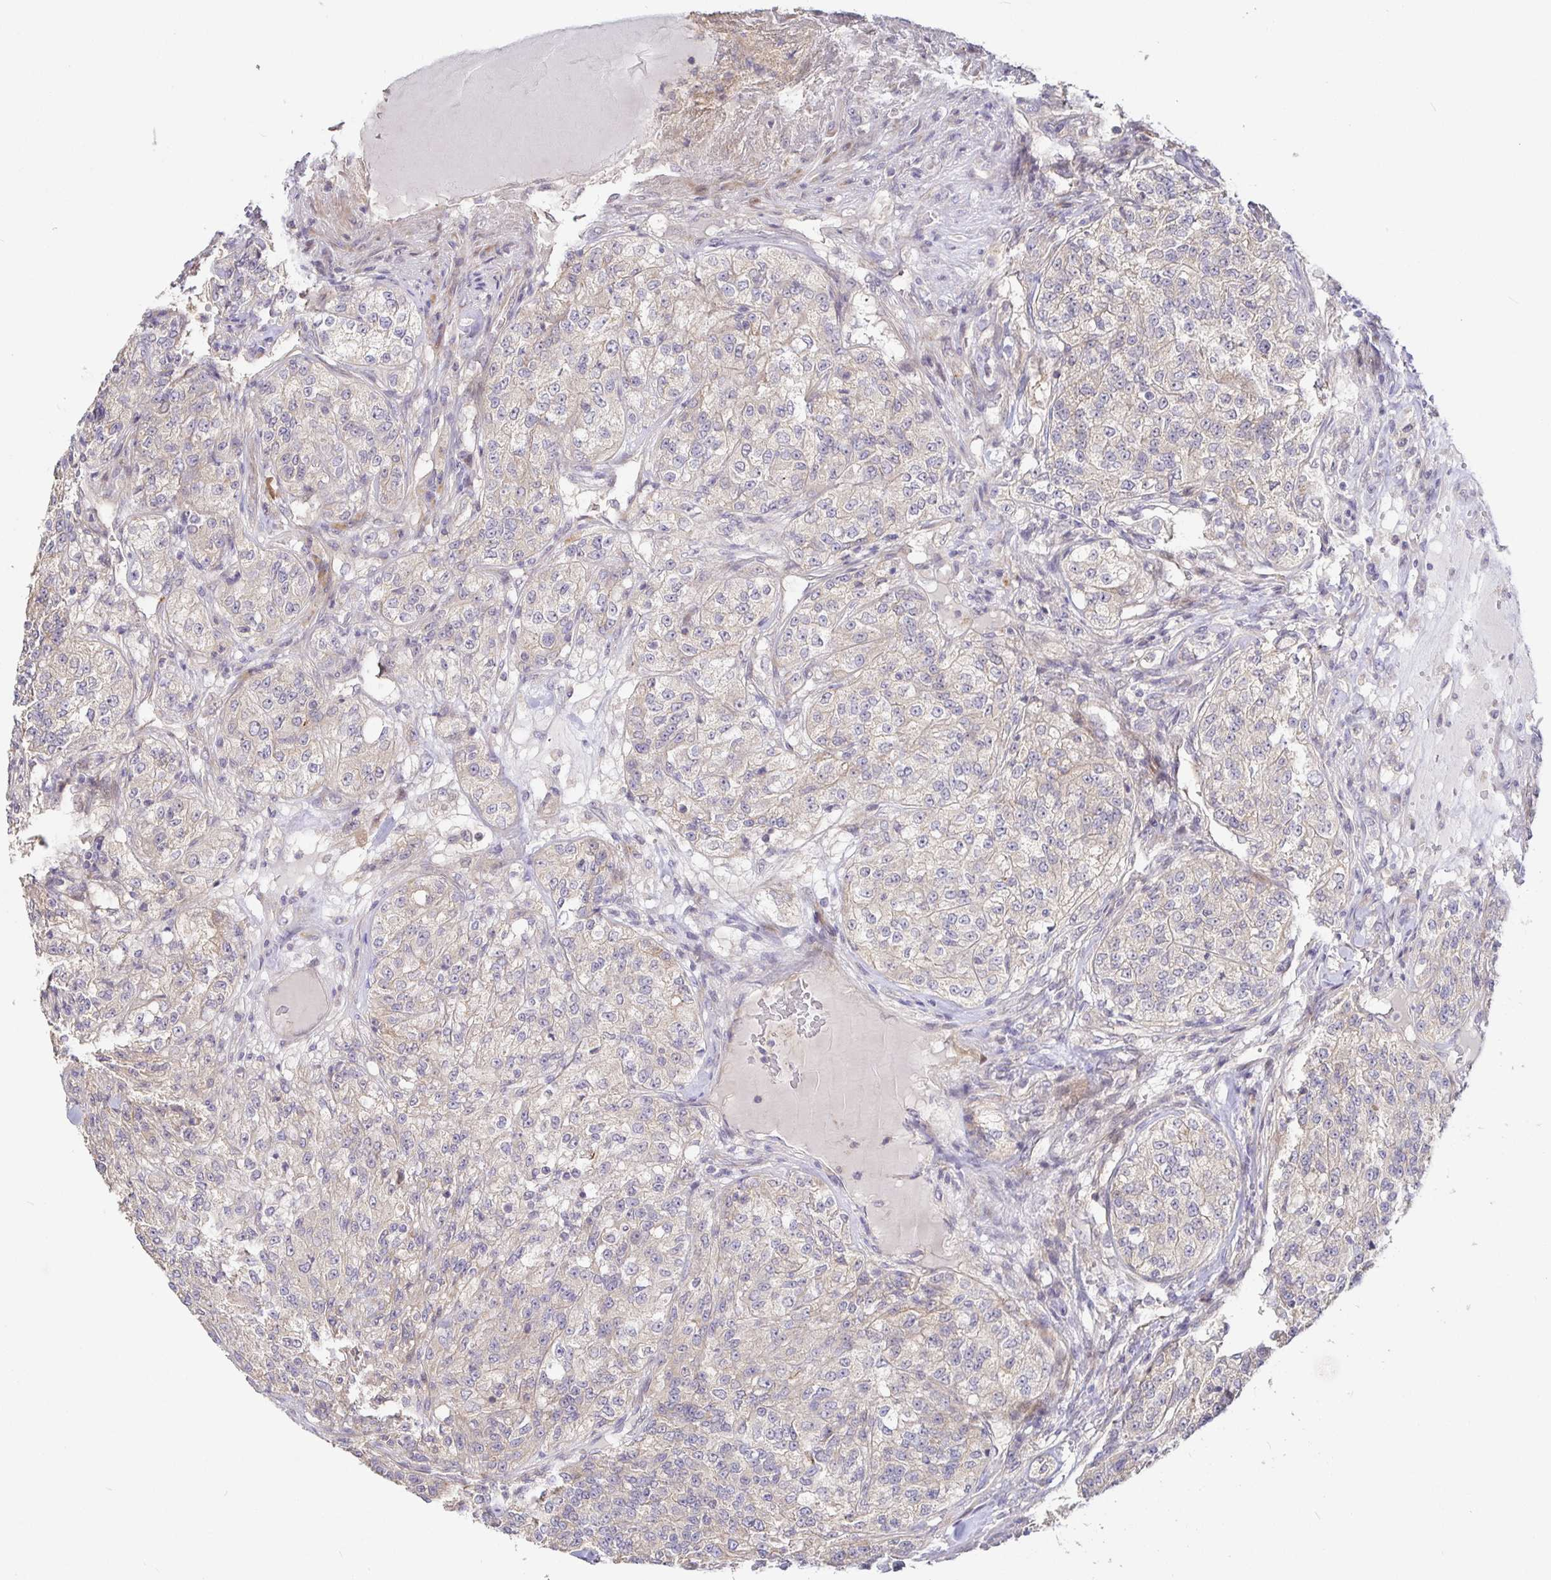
{"staining": {"intensity": "weak", "quantity": "25%-75%", "location": "cytoplasmic/membranous"}, "tissue": "renal cancer", "cell_type": "Tumor cells", "image_type": "cancer", "snomed": [{"axis": "morphology", "description": "Adenocarcinoma, NOS"}, {"axis": "topography", "description": "Kidney"}], "caption": "High-power microscopy captured an immunohistochemistry histopathology image of renal cancer (adenocarcinoma), revealing weak cytoplasmic/membranous positivity in about 25%-75% of tumor cells.", "gene": "ZDHHC11", "patient": {"sex": "female", "age": 63}}